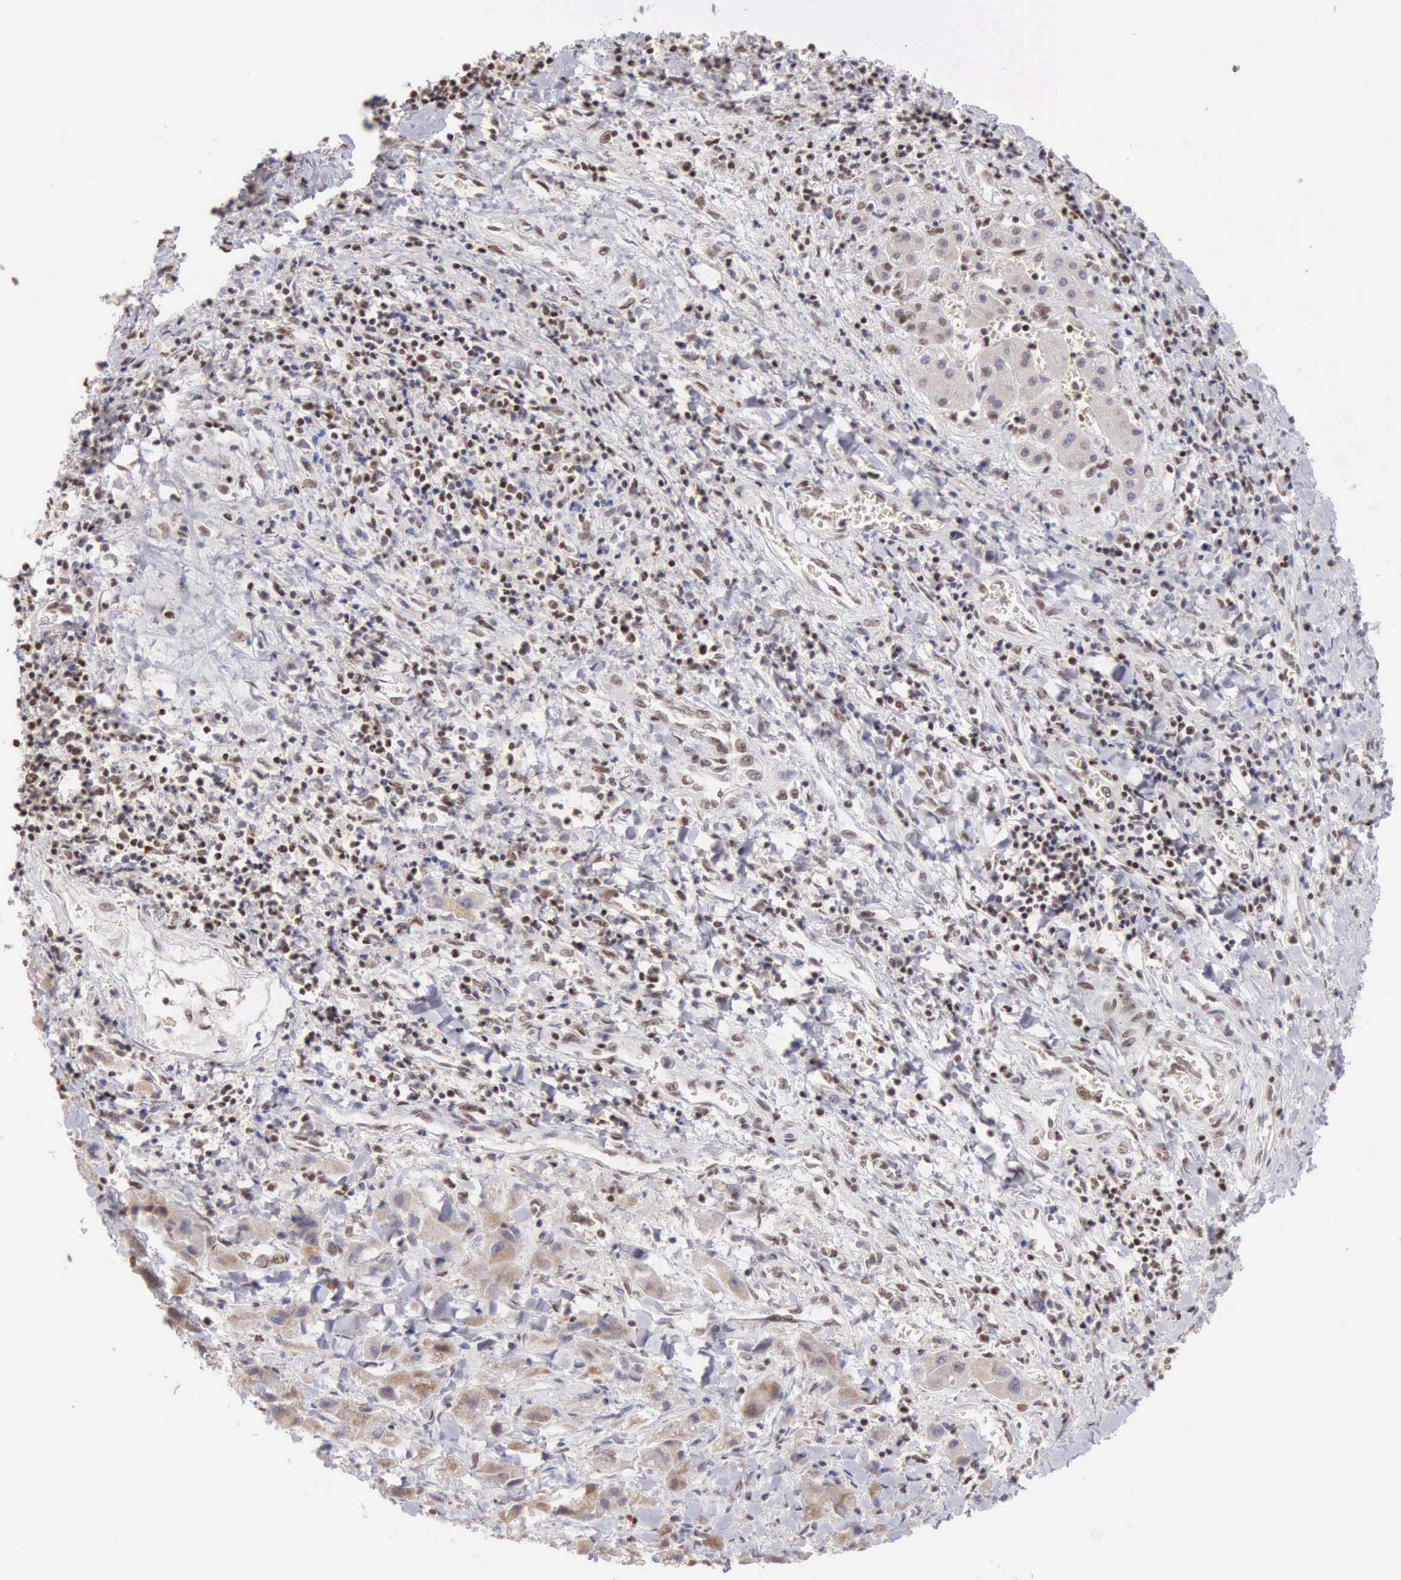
{"staining": {"intensity": "weak", "quantity": "25%-75%", "location": "nuclear"}, "tissue": "liver cancer", "cell_type": "Tumor cells", "image_type": "cancer", "snomed": [{"axis": "morphology", "description": "Carcinoma, Hepatocellular, NOS"}, {"axis": "topography", "description": "Liver"}], "caption": "Brown immunohistochemical staining in human liver cancer (hepatocellular carcinoma) reveals weak nuclear expression in about 25%-75% of tumor cells. The protein of interest is shown in brown color, while the nuclei are stained blue.", "gene": "HTATSF1", "patient": {"sex": "male", "age": 24}}